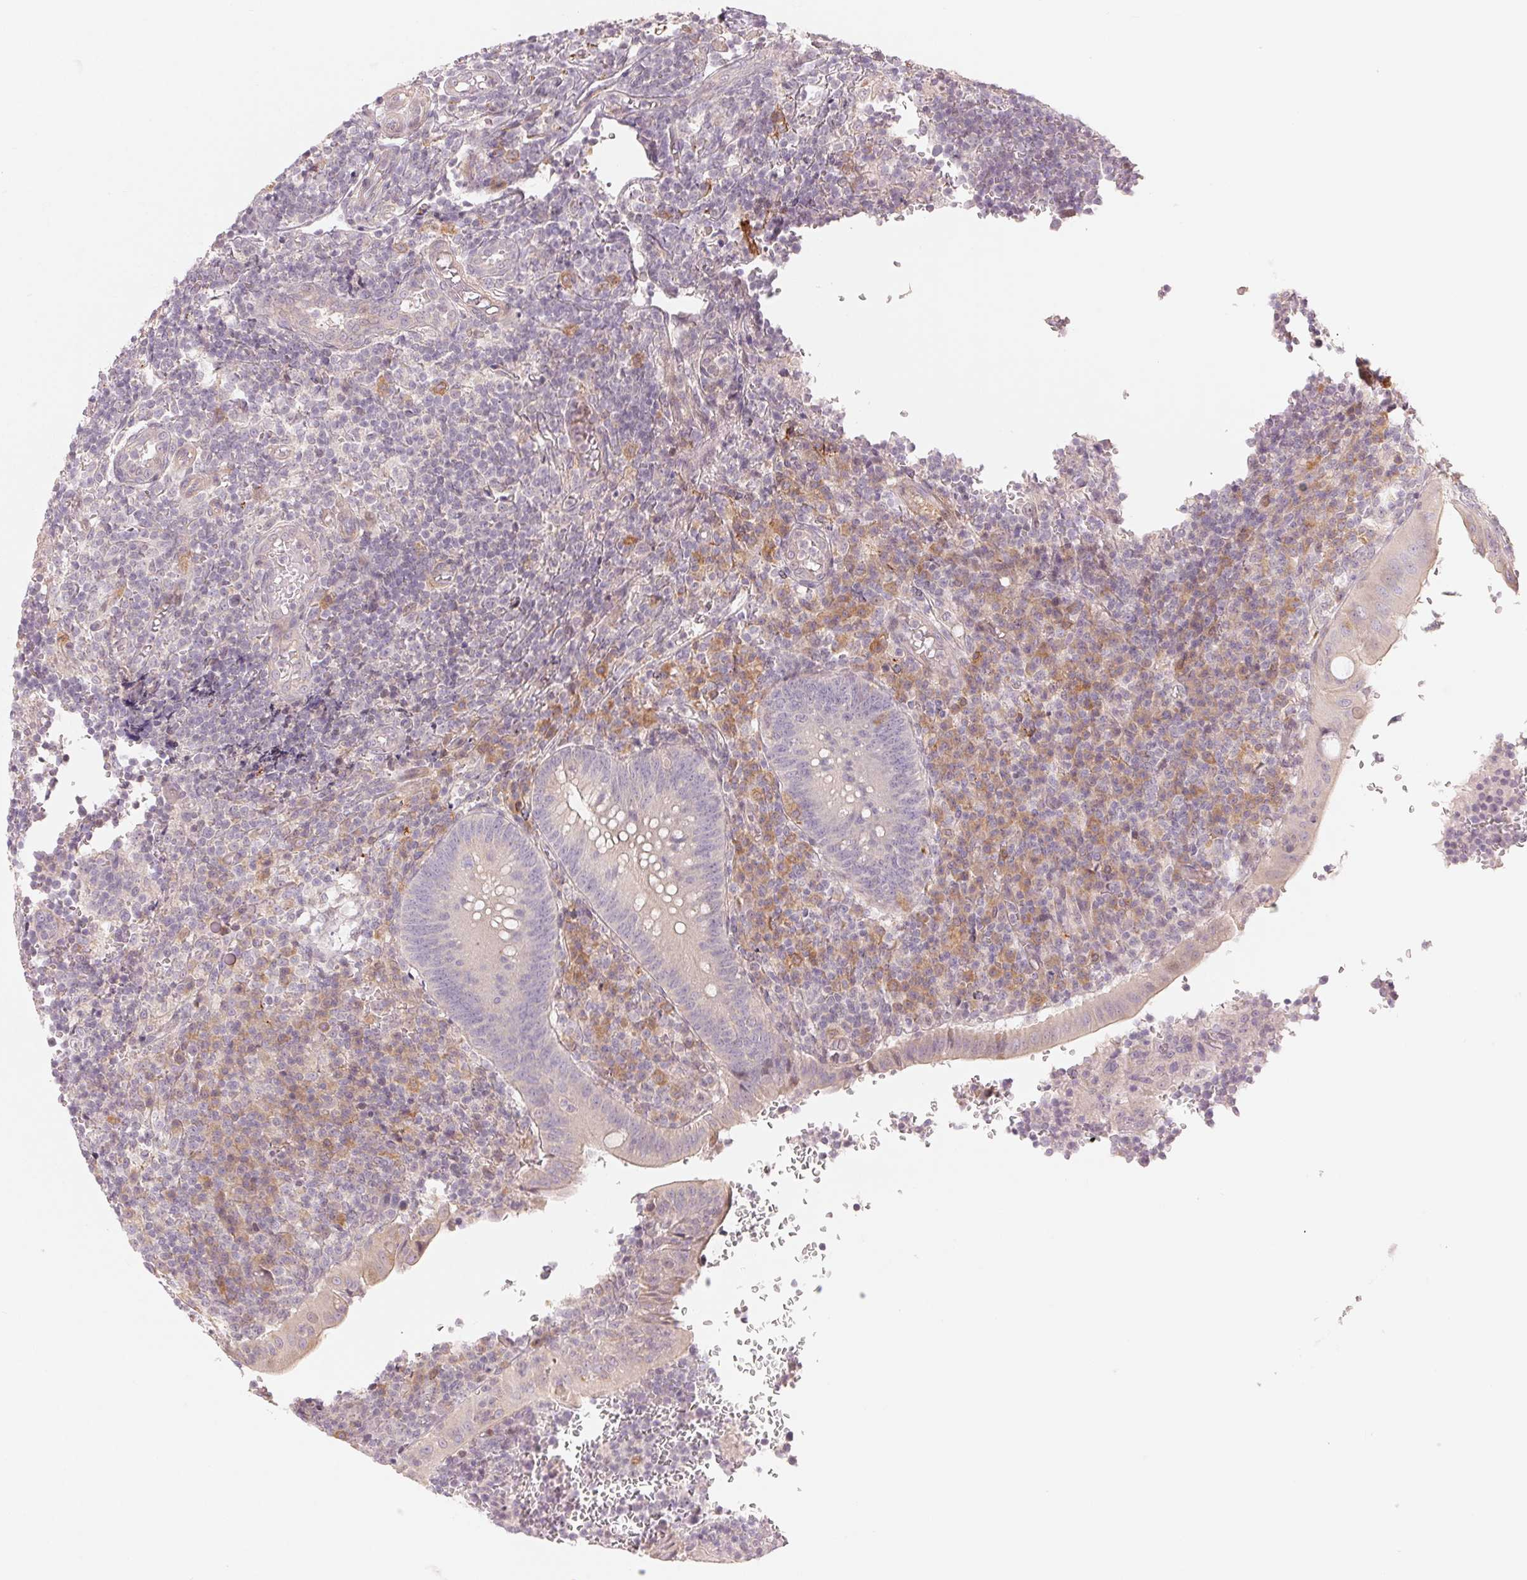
{"staining": {"intensity": "negative", "quantity": "none", "location": "none"}, "tissue": "appendix", "cell_type": "Glandular cells", "image_type": "normal", "snomed": [{"axis": "morphology", "description": "Normal tissue, NOS"}, {"axis": "topography", "description": "Appendix"}], "caption": "Immunohistochemical staining of benign human appendix shows no significant expression in glandular cells. (Stains: DAB immunohistochemistry (IHC) with hematoxylin counter stain, Microscopy: brightfield microscopy at high magnification).", "gene": "DENND2C", "patient": {"sex": "male", "age": 18}}